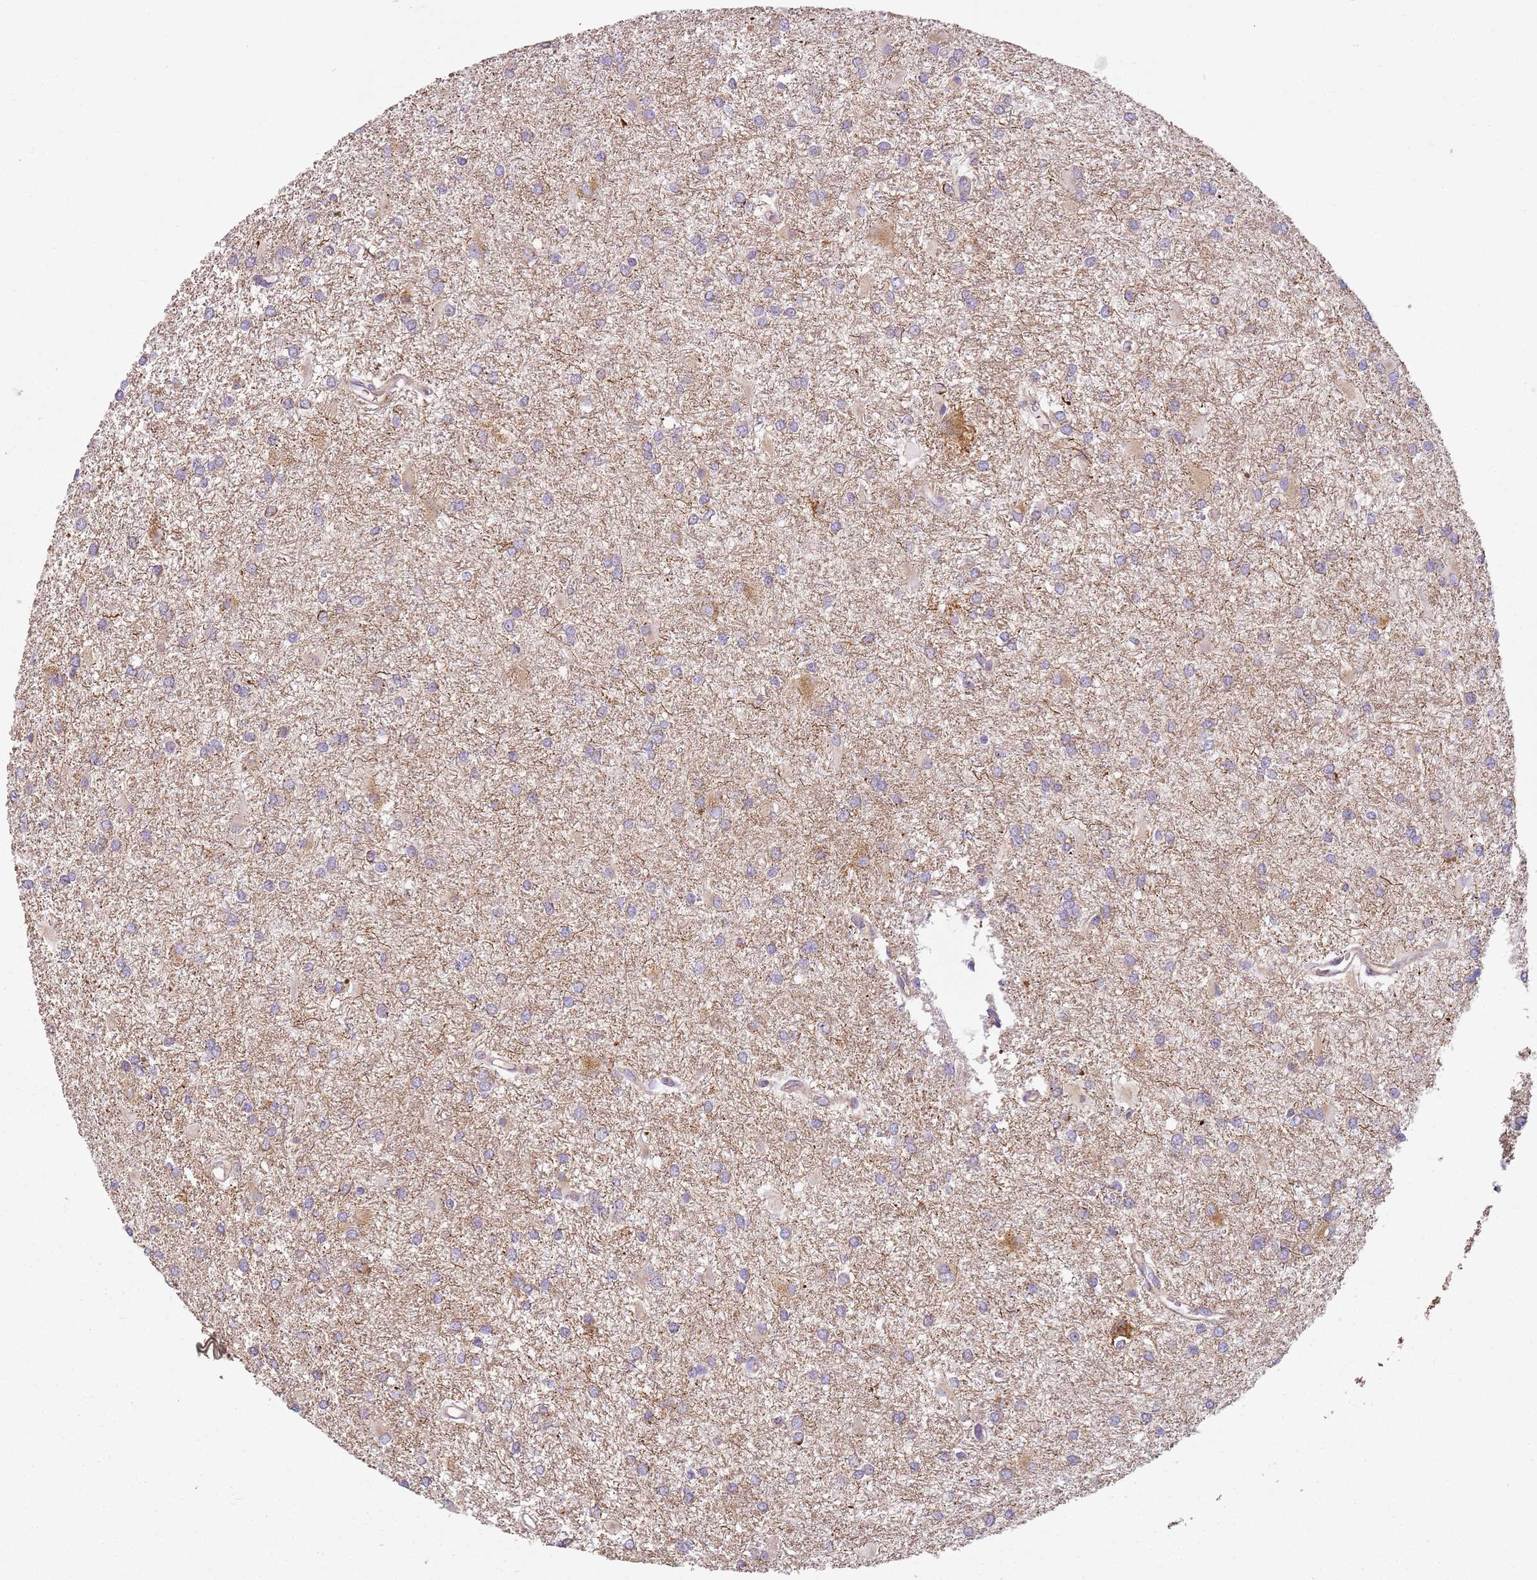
{"staining": {"intensity": "negative", "quantity": "none", "location": "none"}, "tissue": "glioma", "cell_type": "Tumor cells", "image_type": "cancer", "snomed": [{"axis": "morphology", "description": "Glioma, malignant, High grade"}, {"axis": "topography", "description": "Brain"}], "caption": "Human malignant glioma (high-grade) stained for a protein using IHC displays no staining in tumor cells.", "gene": "TMEM200C", "patient": {"sex": "female", "age": 50}}